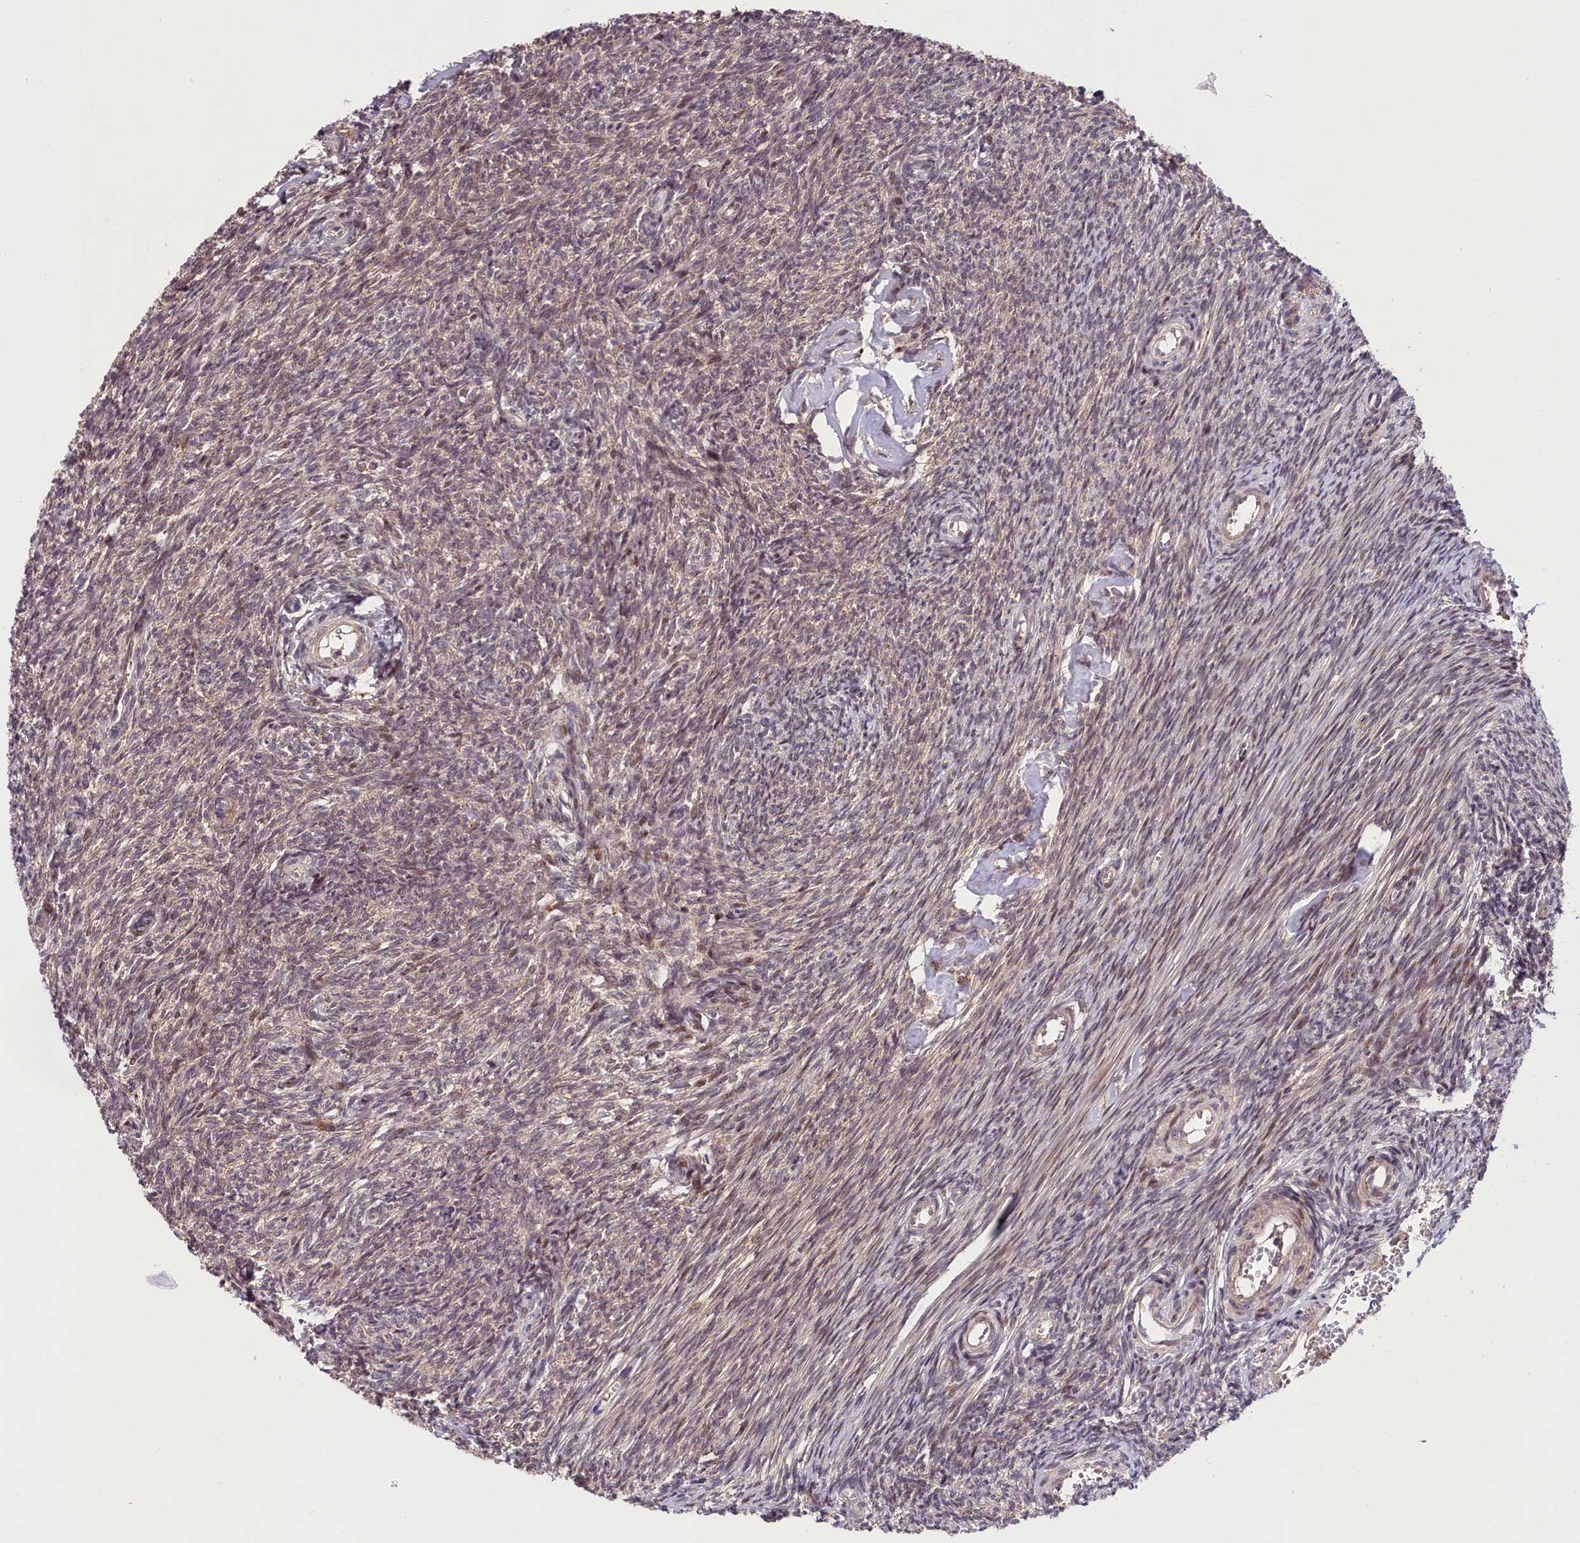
{"staining": {"intensity": "moderate", "quantity": "25%-75%", "location": "cytoplasmic/membranous,nuclear"}, "tissue": "ovary", "cell_type": "Ovarian stroma cells", "image_type": "normal", "snomed": [{"axis": "morphology", "description": "Normal tissue, NOS"}, {"axis": "topography", "description": "Ovary"}], "caption": "Immunohistochemical staining of normal ovary demonstrates medium levels of moderate cytoplasmic/membranous,nuclear expression in about 25%-75% of ovarian stroma cells.", "gene": "CACNA1H", "patient": {"sex": "female", "age": 44}}